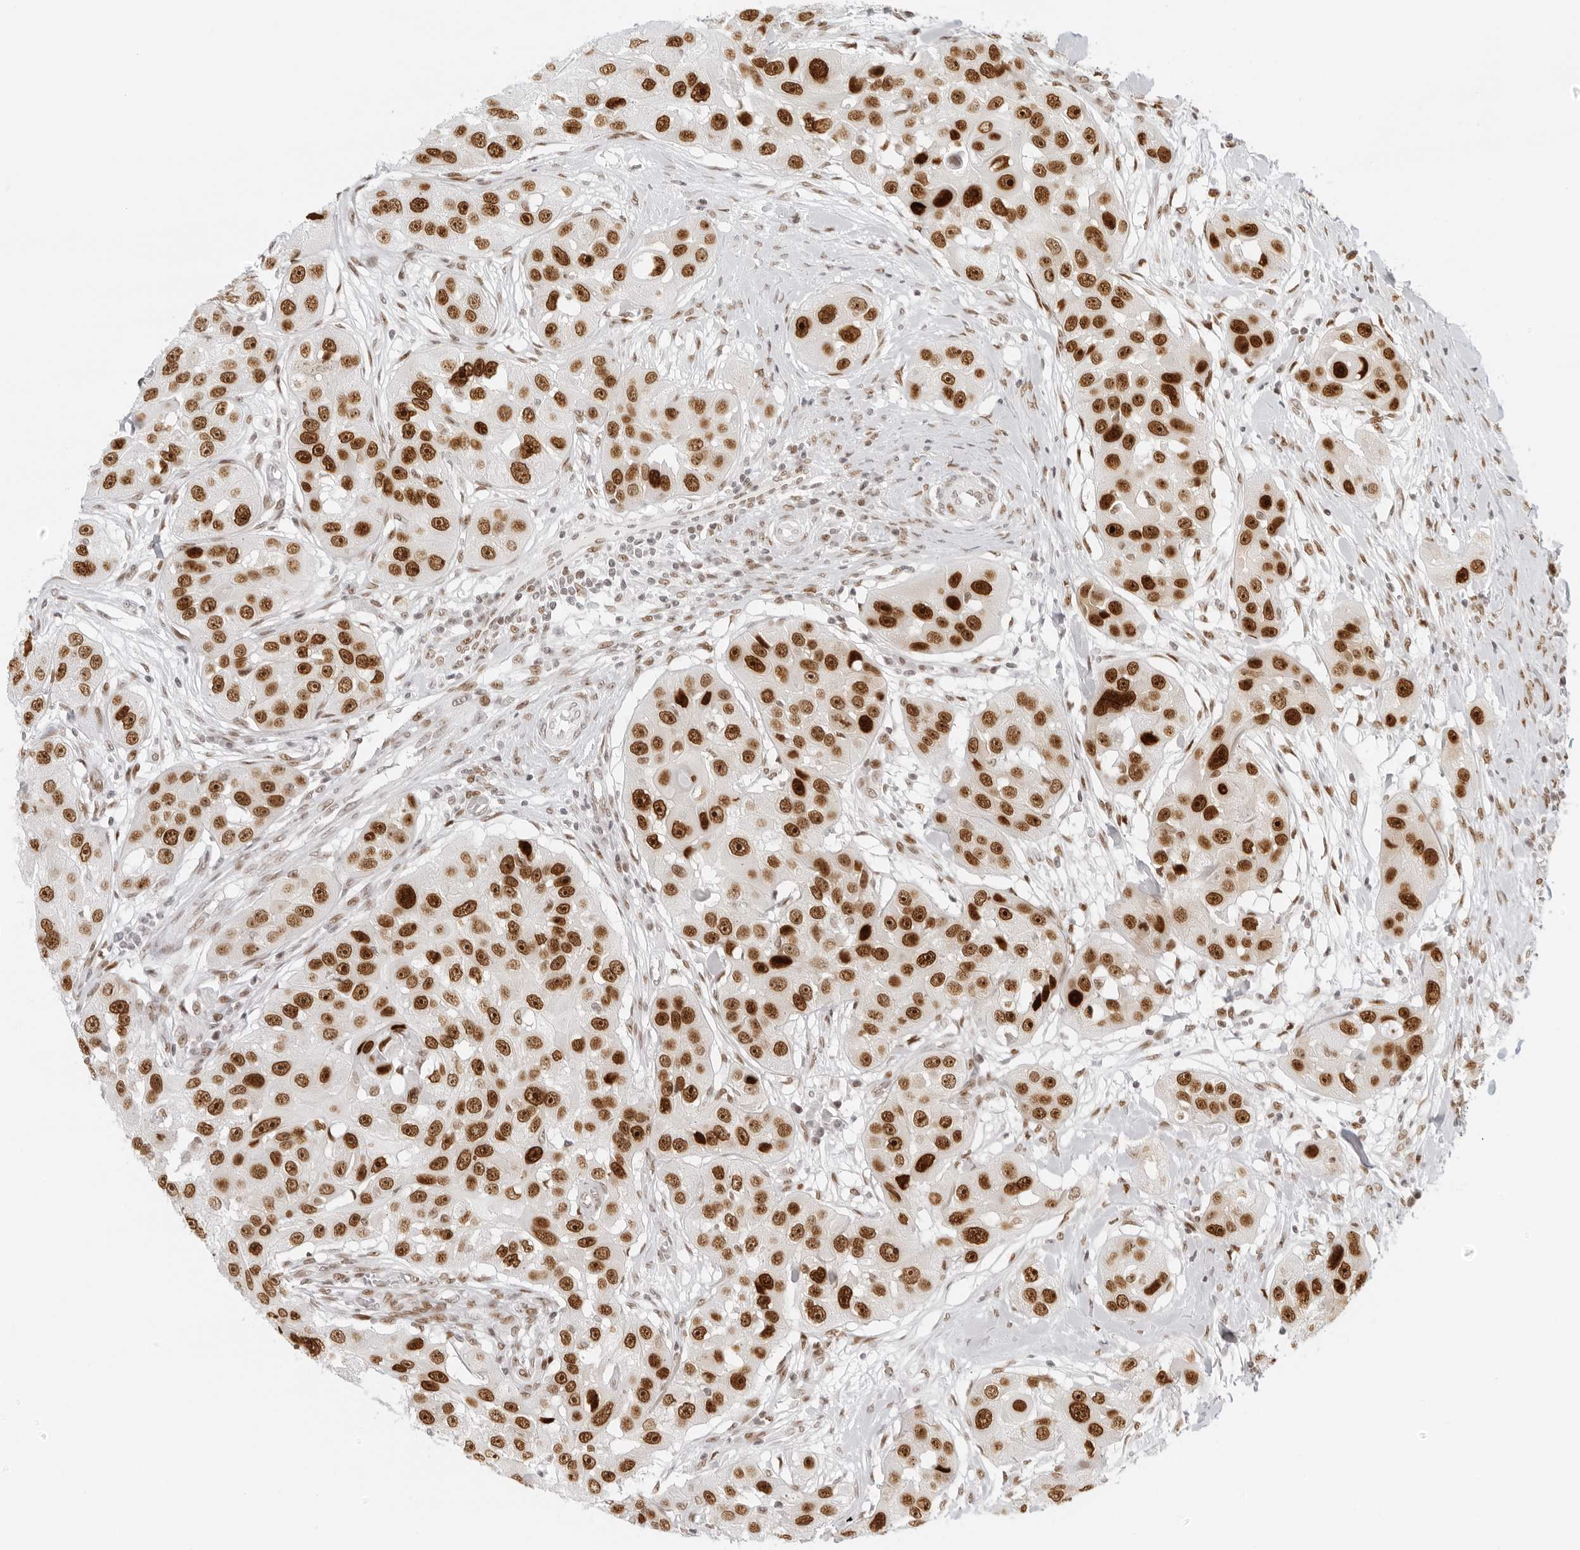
{"staining": {"intensity": "strong", "quantity": ">75%", "location": "nuclear"}, "tissue": "head and neck cancer", "cell_type": "Tumor cells", "image_type": "cancer", "snomed": [{"axis": "morphology", "description": "Normal tissue, NOS"}, {"axis": "morphology", "description": "Squamous cell carcinoma, NOS"}, {"axis": "topography", "description": "Skeletal muscle"}, {"axis": "topography", "description": "Head-Neck"}], "caption": "Immunohistochemical staining of human head and neck cancer (squamous cell carcinoma) reveals high levels of strong nuclear protein positivity in approximately >75% of tumor cells.", "gene": "RCC1", "patient": {"sex": "male", "age": 51}}